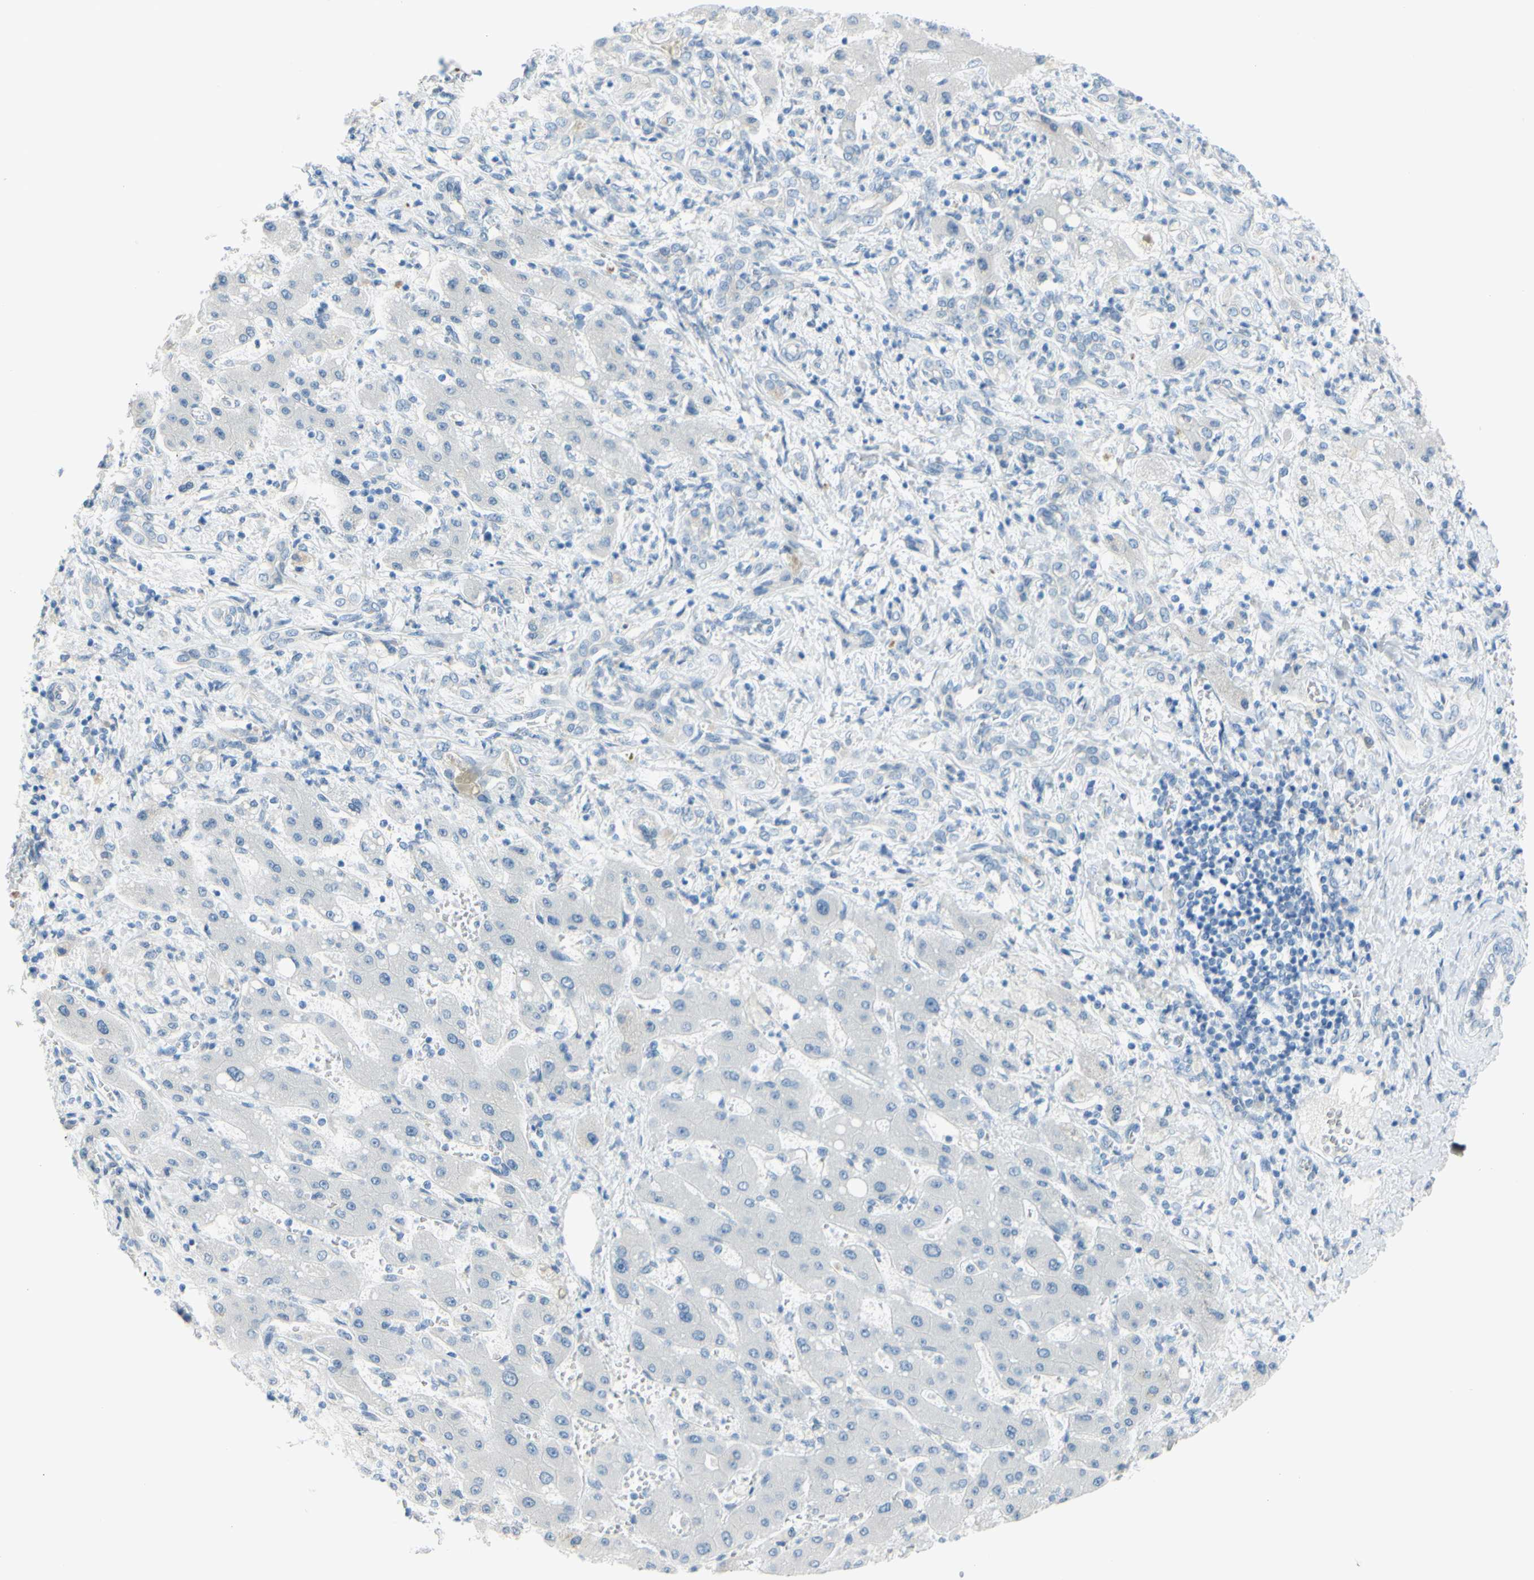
{"staining": {"intensity": "negative", "quantity": "none", "location": "none"}, "tissue": "liver cancer", "cell_type": "Tumor cells", "image_type": "cancer", "snomed": [{"axis": "morphology", "description": "Cholangiocarcinoma"}, {"axis": "topography", "description": "Liver"}], "caption": "Immunohistochemistry (IHC) of human liver cancer shows no expression in tumor cells.", "gene": "DCT", "patient": {"sex": "male", "age": 50}}